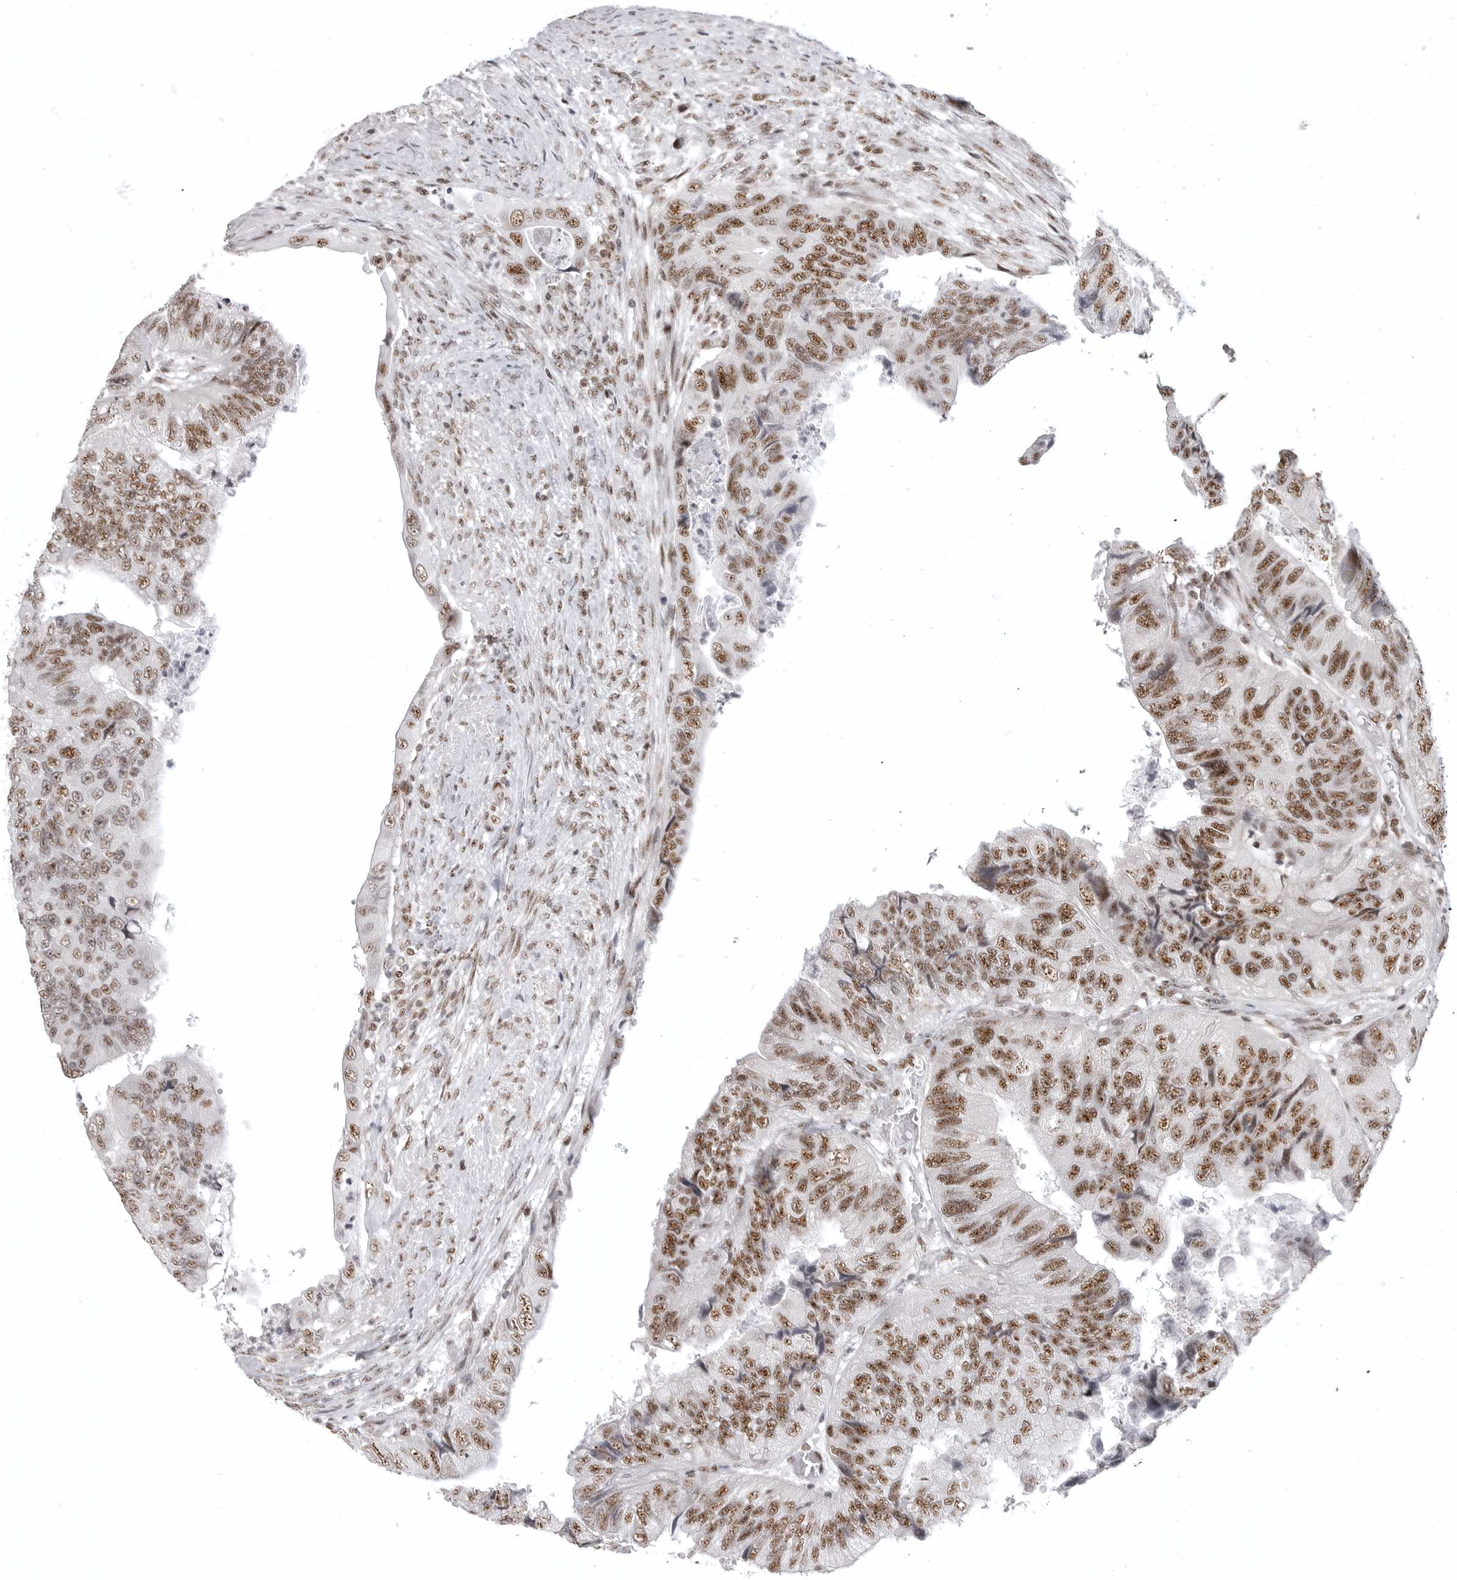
{"staining": {"intensity": "strong", "quantity": ">75%", "location": "nuclear"}, "tissue": "colorectal cancer", "cell_type": "Tumor cells", "image_type": "cancer", "snomed": [{"axis": "morphology", "description": "Adenocarcinoma, NOS"}, {"axis": "topography", "description": "Rectum"}], "caption": "IHC (DAB) staining of colorectal cancer (adenocarcinoma) reveals strong nuclear protein expression in approximately >75% of tumor cells.", "gene": "WRAP53", "patient": {"sex": "male", "age": 63}}